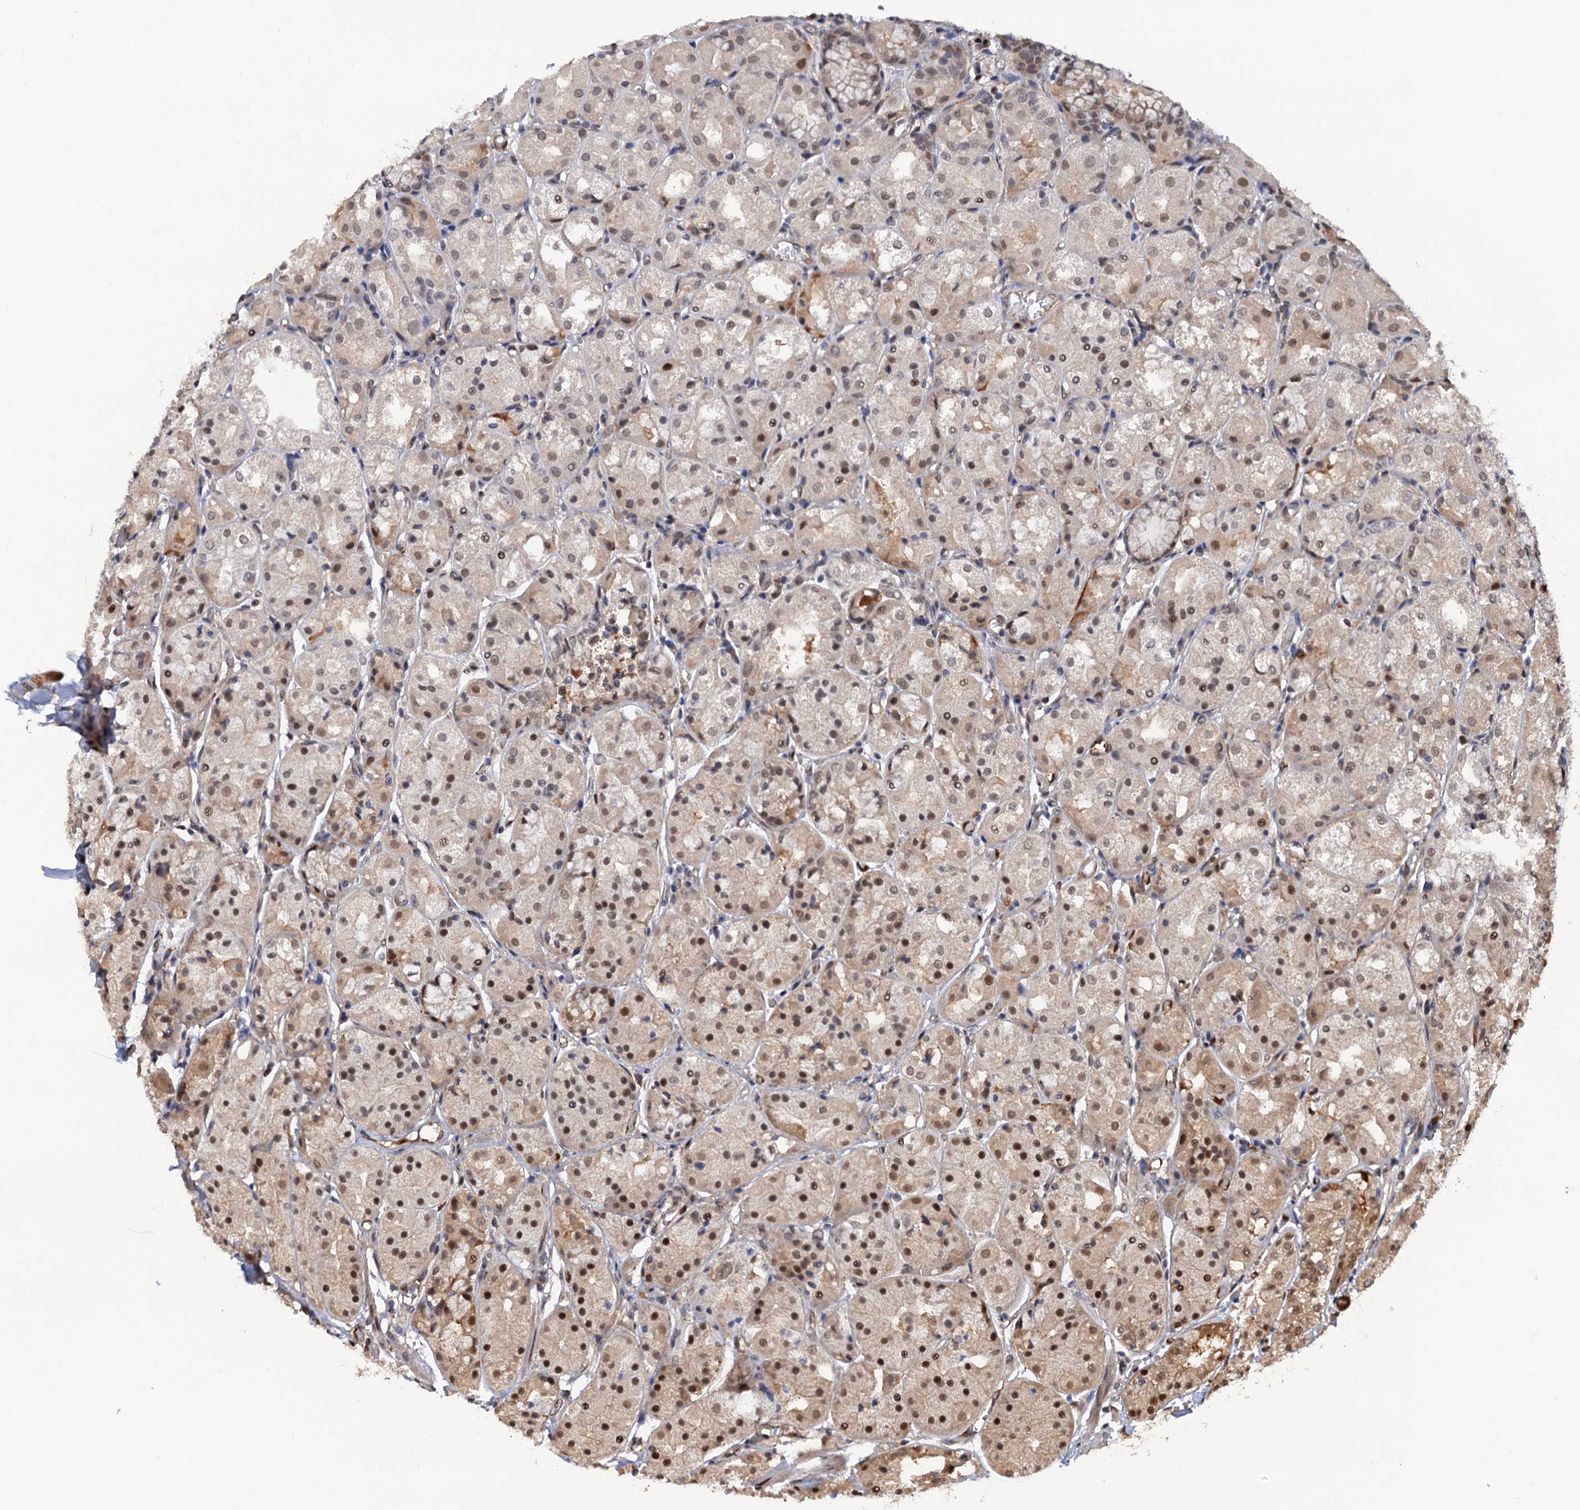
{"staining": {"intensity": "strong", "quantity": "25%-75%", "location": "cytoplasmic/membranous,nuclear"}, "tissue": "stomach", "cell_type": "Glandular cells", "image_type": "normal", "snomed": [{"axis": "morphology", "description": "Normal tissue, NOS"}, {"axis": "topography", "description": "Stomach, upper"}], "caption": "High-magnification brightfield microscopy of normal stomach stained with DAB (3,3'-diaminobenzidine) (brown) and counterstained with hematoxylin (blue). glandular cells exhibit strong cytoplasmic/membranous,nuclear staining is identified in about25%-75% of cells. (Brightfield microscopy of DAB IHC at high magnification).", "gene": "CDC23", "patient": {"sex": "male", "age": 72}}